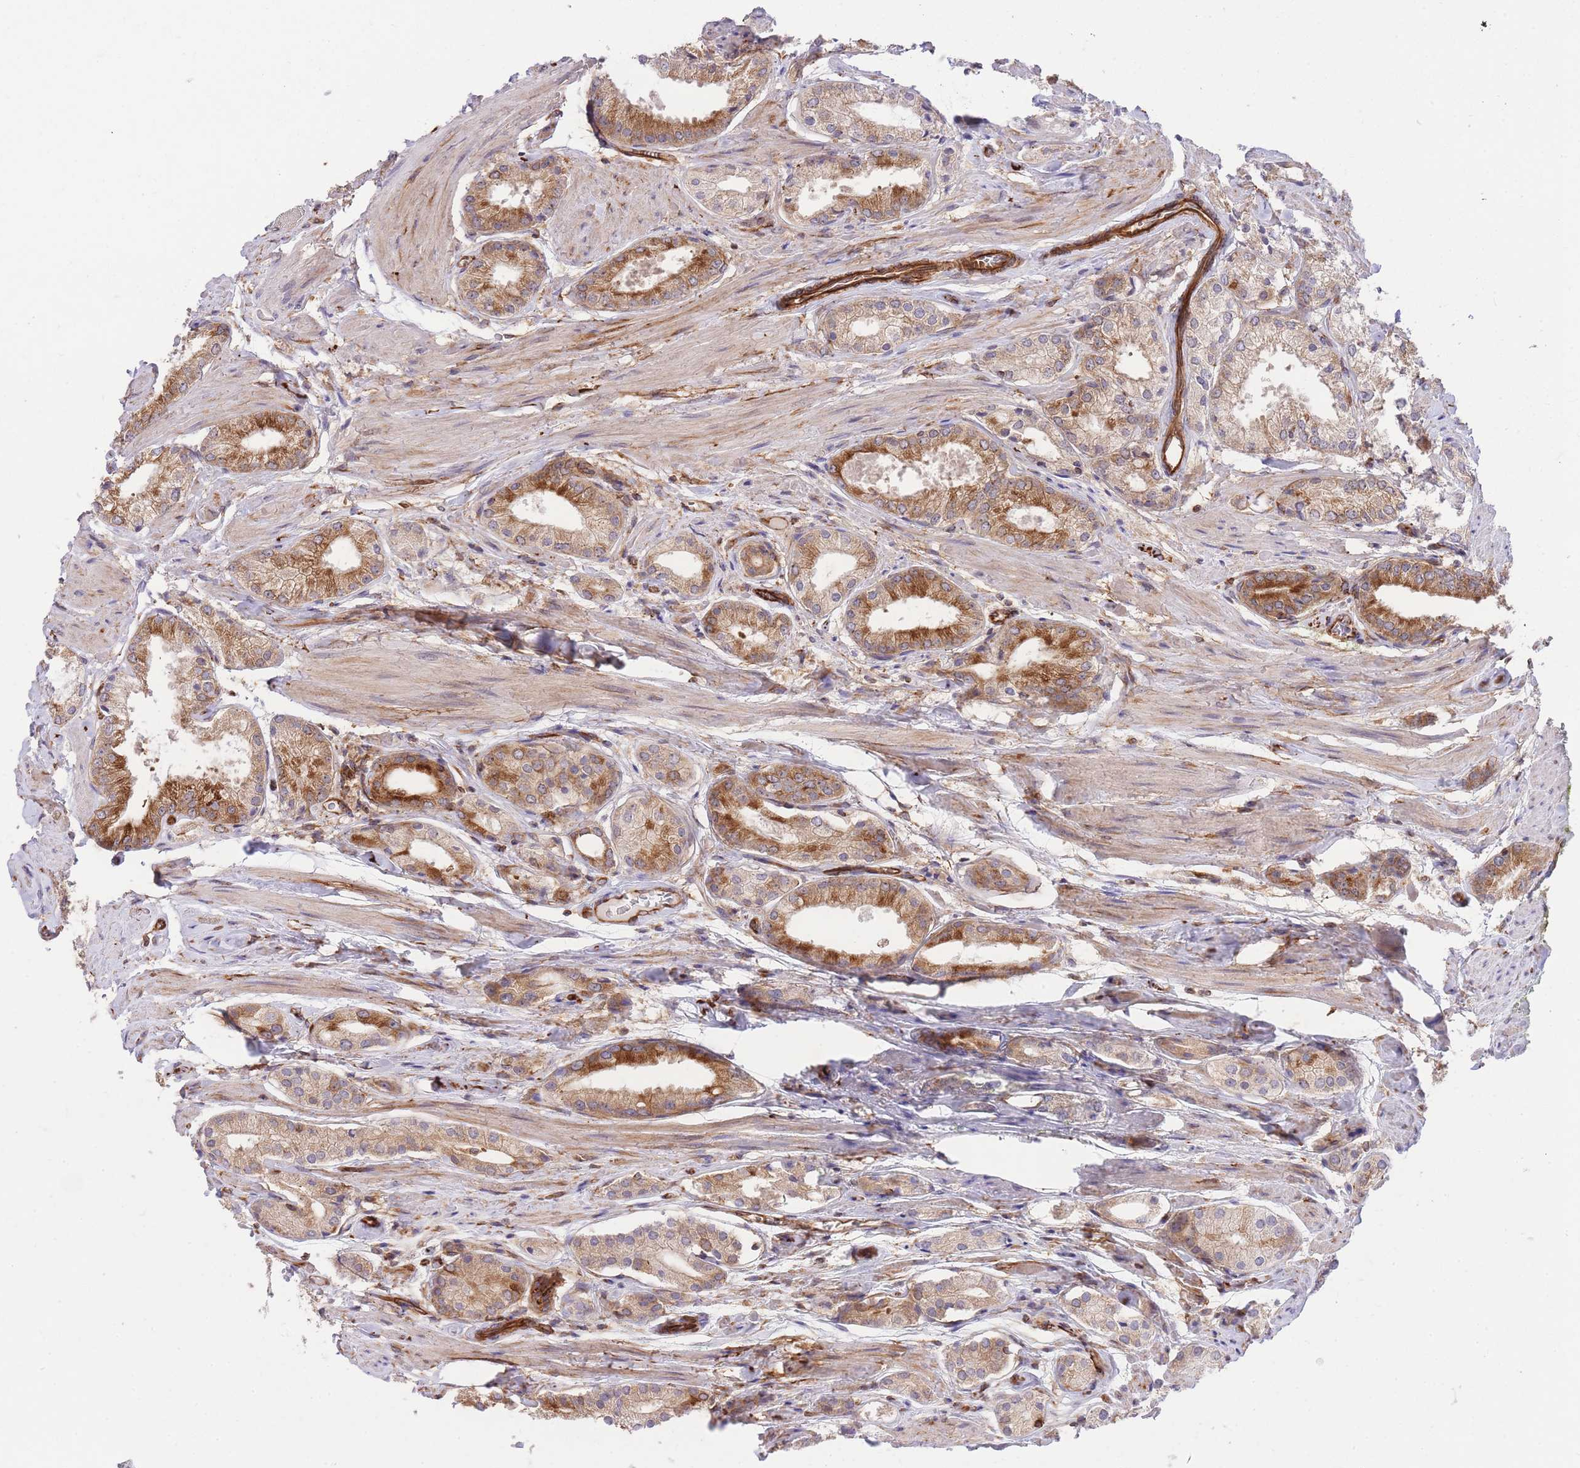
{"staining": {"intensity": "moderate", "quantity": ">75%", "location": "cytoplasmic/membranous"}, "tissue": "prostate cancer", "cell_type": "Tumor cells", "image_type": "cancer", "snomed": [{"axis": "morphology", "description": "Adenocarcinoma, High grade"}, {"axis": "topography", "description": "Prostate and seminal vesicle, NOS"}], "caption": "The photomicrograph reveals staining of high-grade adenocarcinoma (prostate), revealing moderate cytoplasmic/membranous protein staining (brown color) within tumor cells.", "gene": "EXOSC8", "patient": {"sex": "male", "age": 64}}